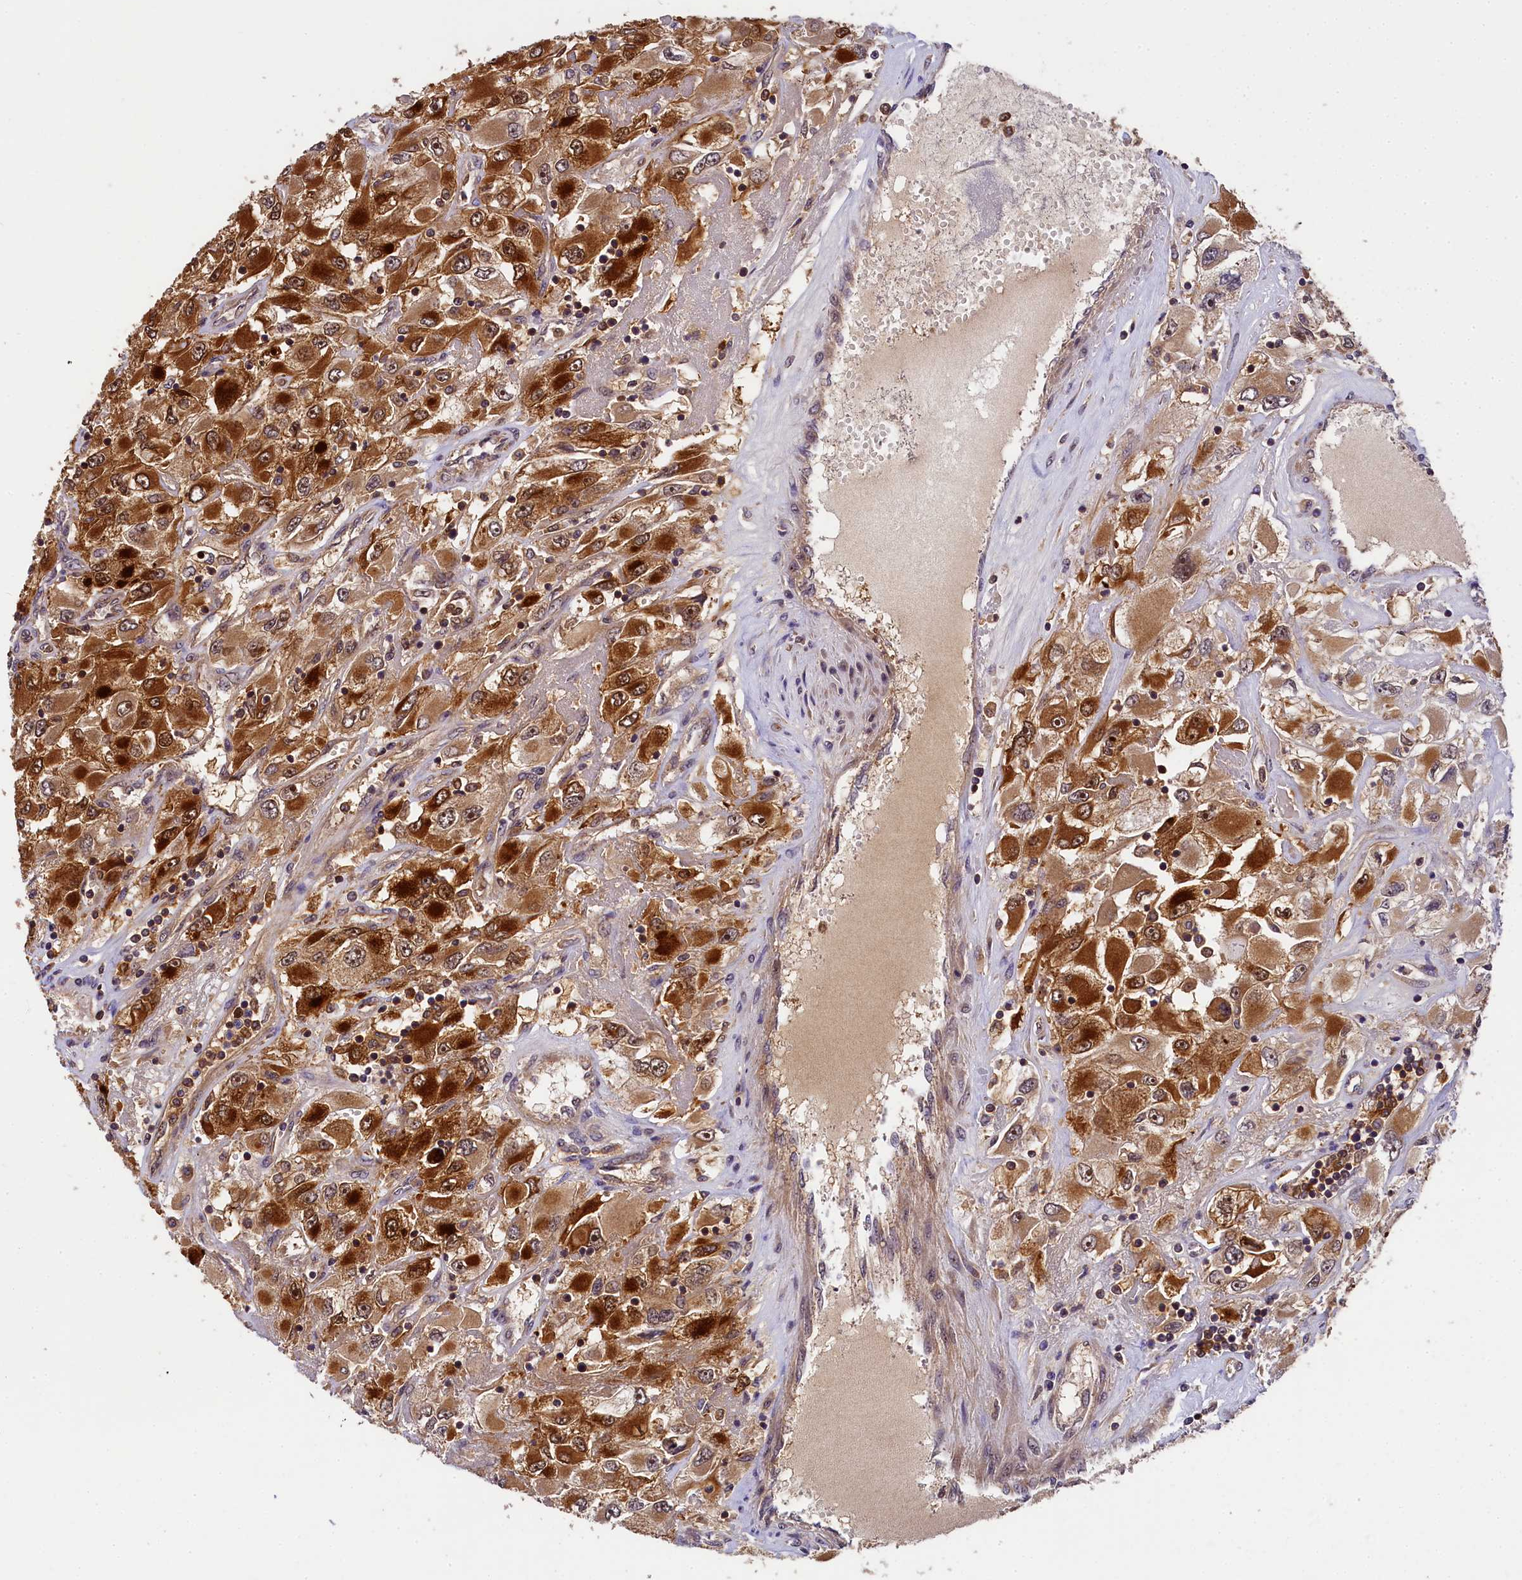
{"staining": {"intensity": "strong", "quantity": ">75%", "location": "cytoplasmic/membranous,nuclear"}, "tissue": "renal cancer", "cell_type": "Tumor cells", "image_type": "cancer", "snomed": [{"axis": "morphology", "description": "Adenocarcinoma, NOS"}, {"axis": "topography", "description": "Kidney"}], "caption": "Renal cancer (adenocarcinoma) was stained to show a protein in brown. There is high levels of strong cytoplasmic/membranous and nuclear expression in about >75% of tumor cells.", "gene": "EIF6", "patient": {"sex": "female", "age": 52}}